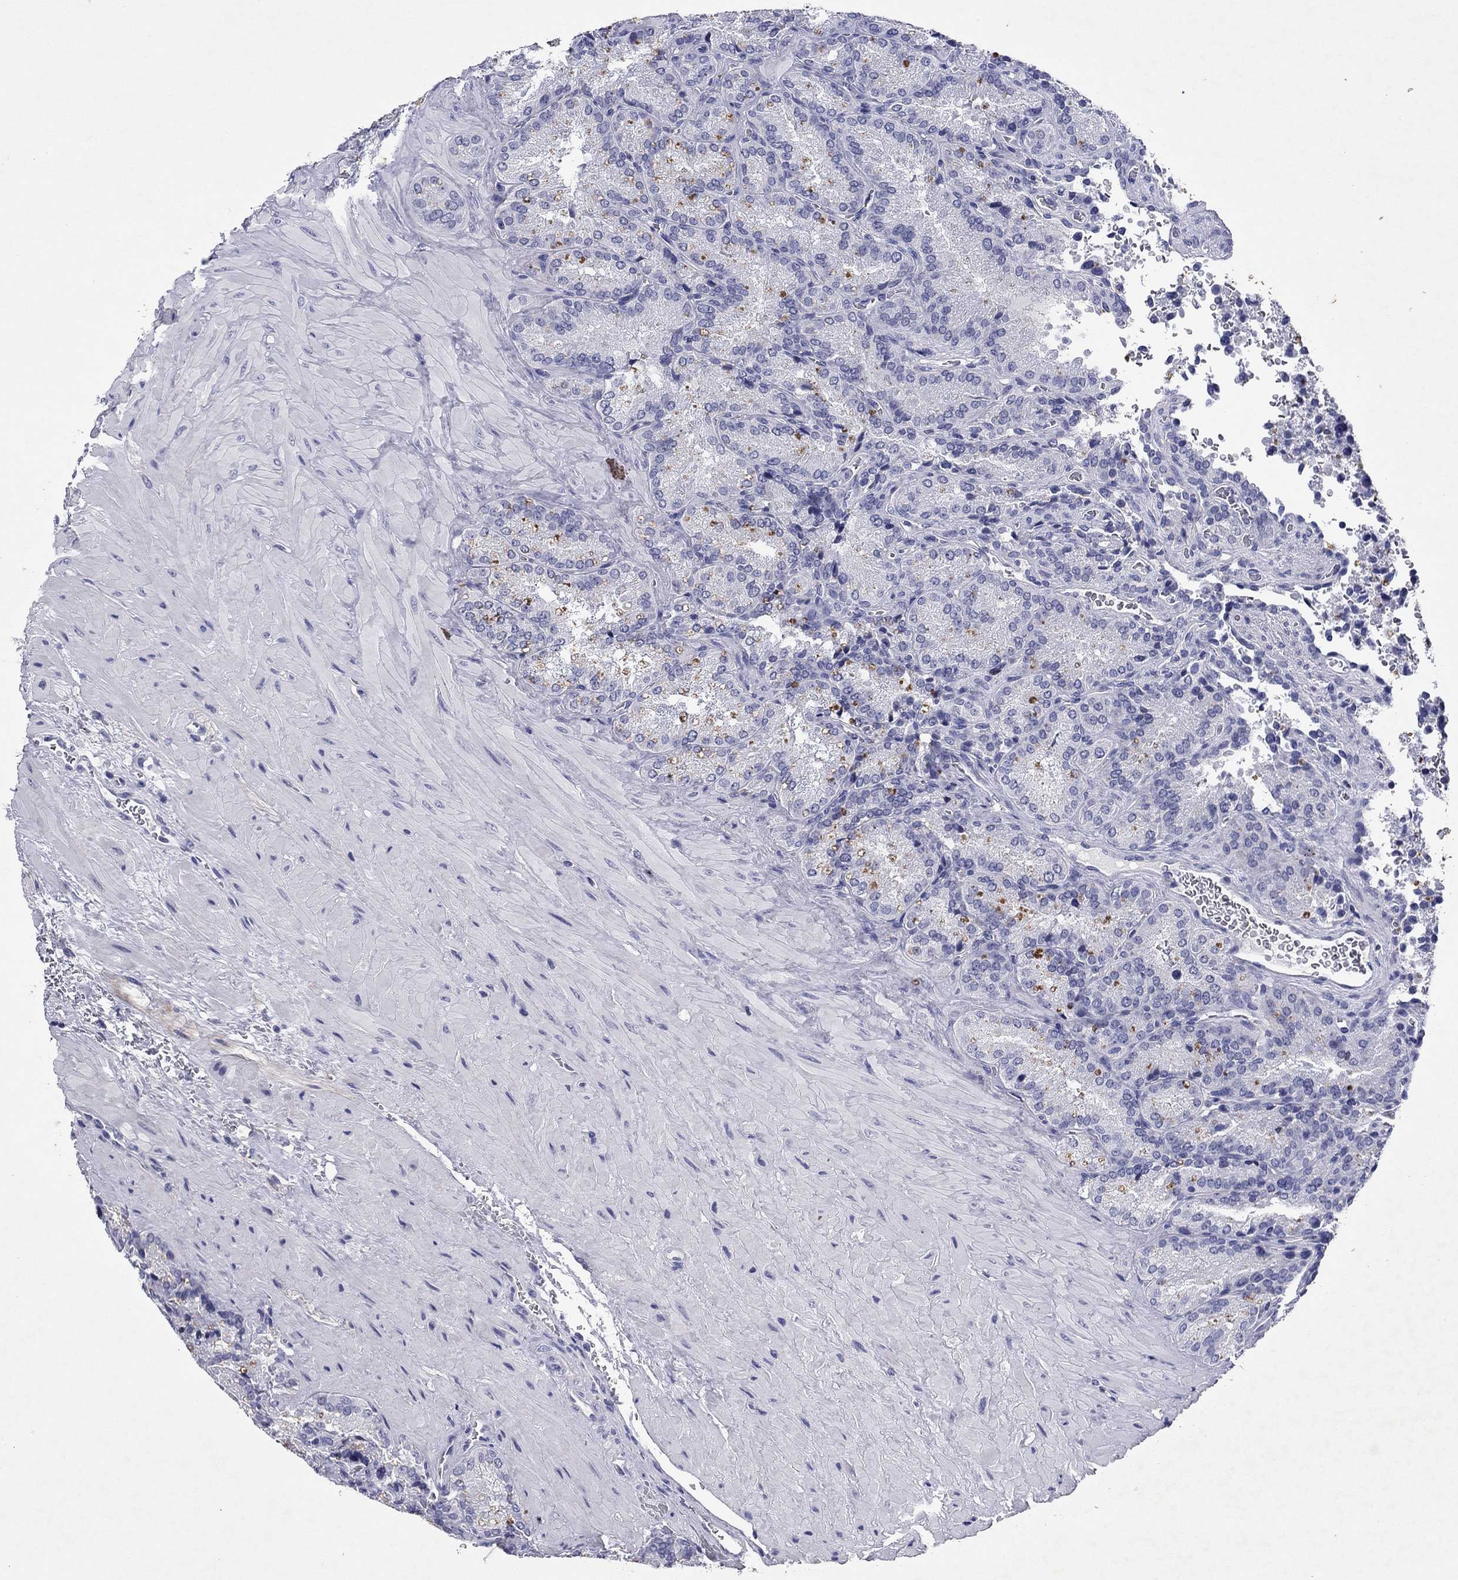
{"staining": {"intensity": "negative", "quantity": "none", "location": "none"}, "tissue": "seminal vesicle", "cell_type": "Glandular cells", "image_type": "normal", "snomed": [{"axis": "morphology", "description": "Normal tissue, NOS"}, {"axis": "topography", "description": "Seminal veicle"}], "caption": "Image shows no significant protein expression in glandular cells of unremarkable seminal vesicle.", "gene": "GZMK", "patient": {"sex": "male", "age": 37}}